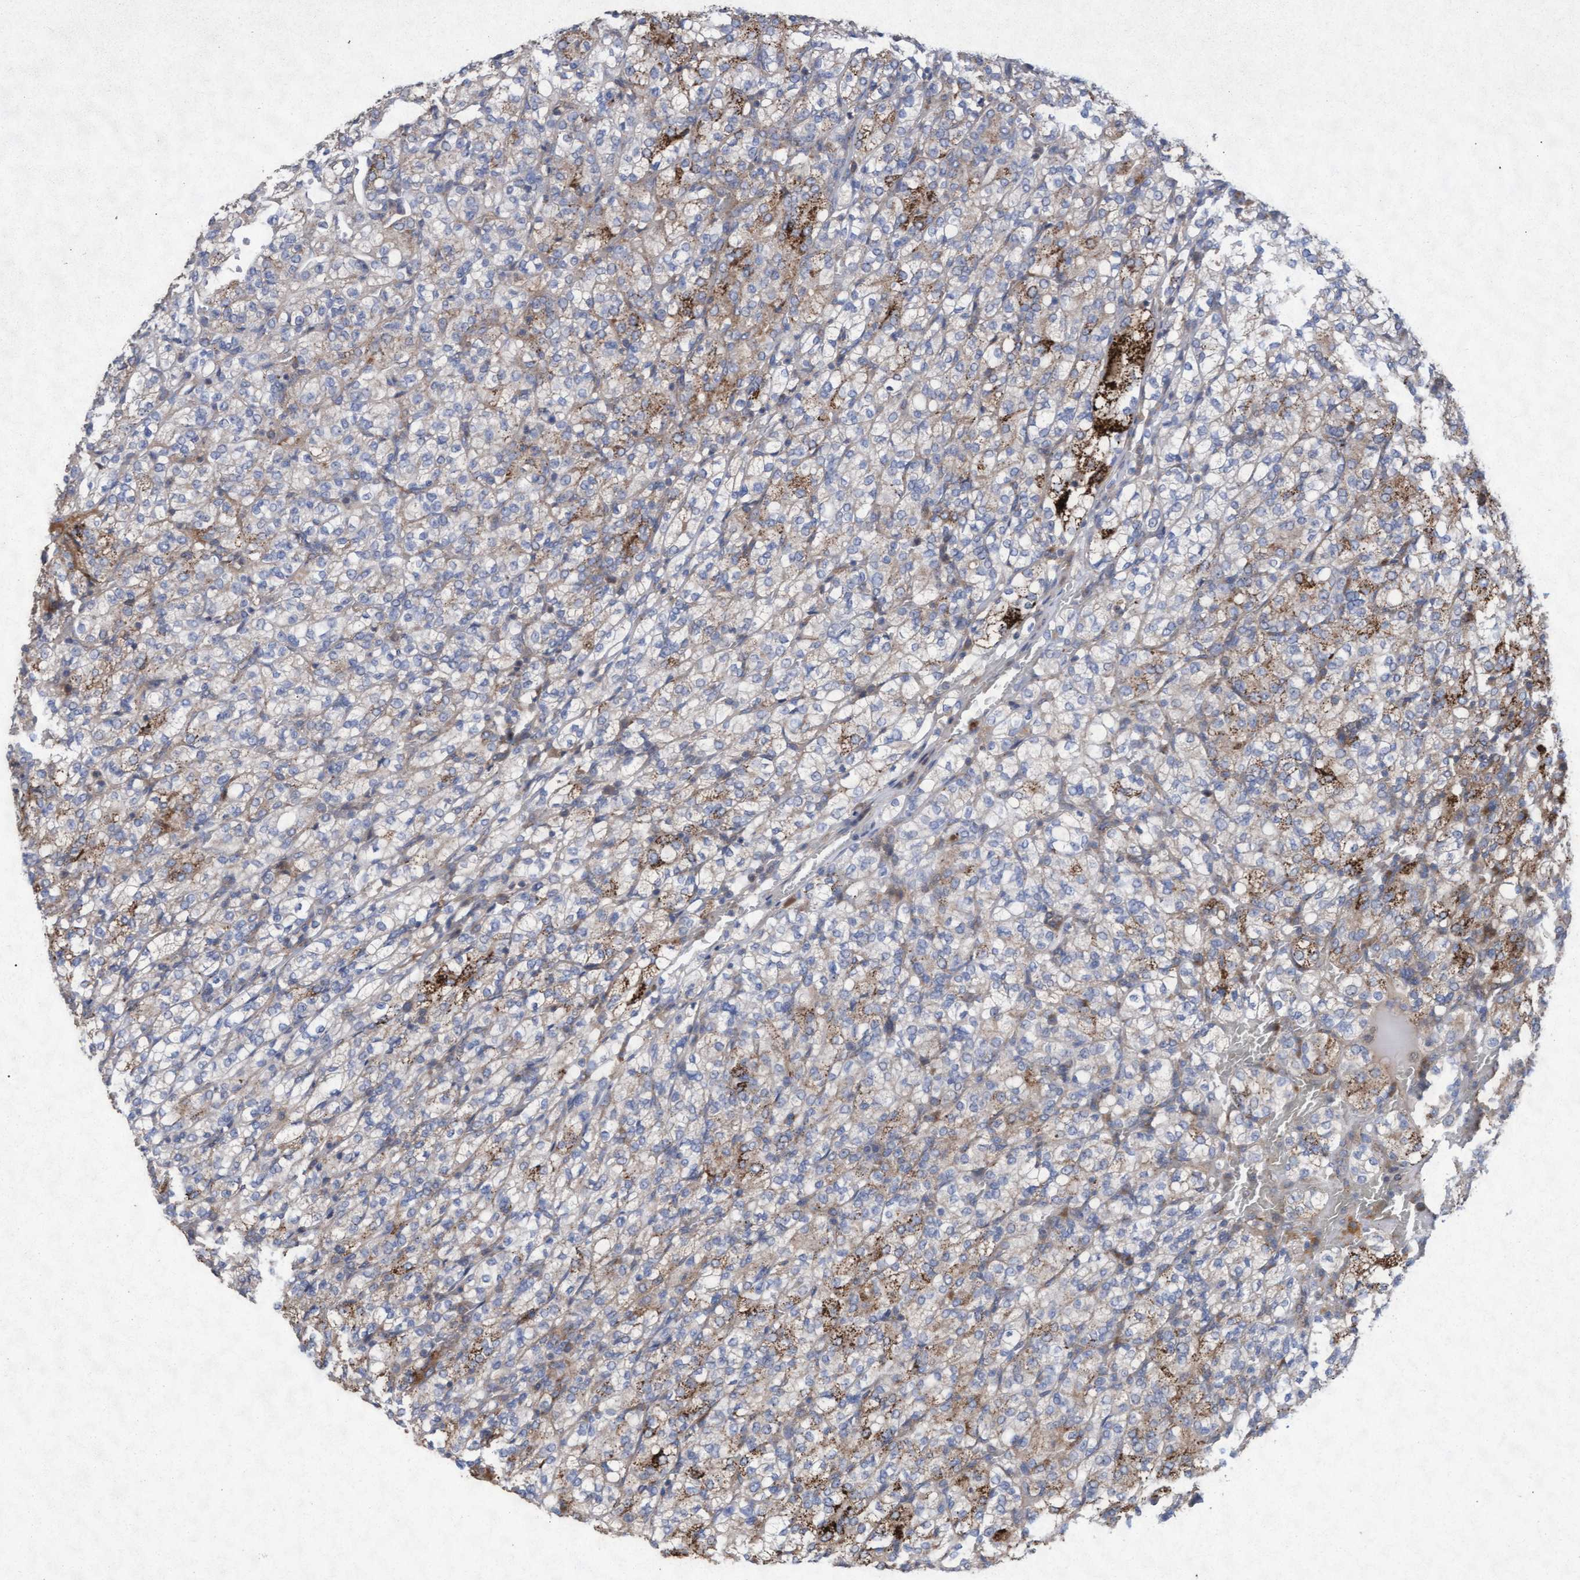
{"staining": {"intensity": "weak", "quantity": "25%-75%", "location": "cytoplasmic/membranous"}, "tissue": "renal cancer", "cell_type": "Tumor cells", "image_type": "cancer", "snomed": [{"axis": "morphology", "description": "Adenocarcinoma, NOS"}, {"axis": "topography", "description": "Kidney"}], "caption": "Immunohistochemistry (IHC) image of neoplastic tissue: renal cancer stained using IHC shows low levels of weak protein expression localized specifically in the cytoplasmic/membranous of tumor cells, appearing as a cytoplasmic/membranous brown color.", "gene": "ABCF2", "patient": {"sex": "male", "age": 77}}